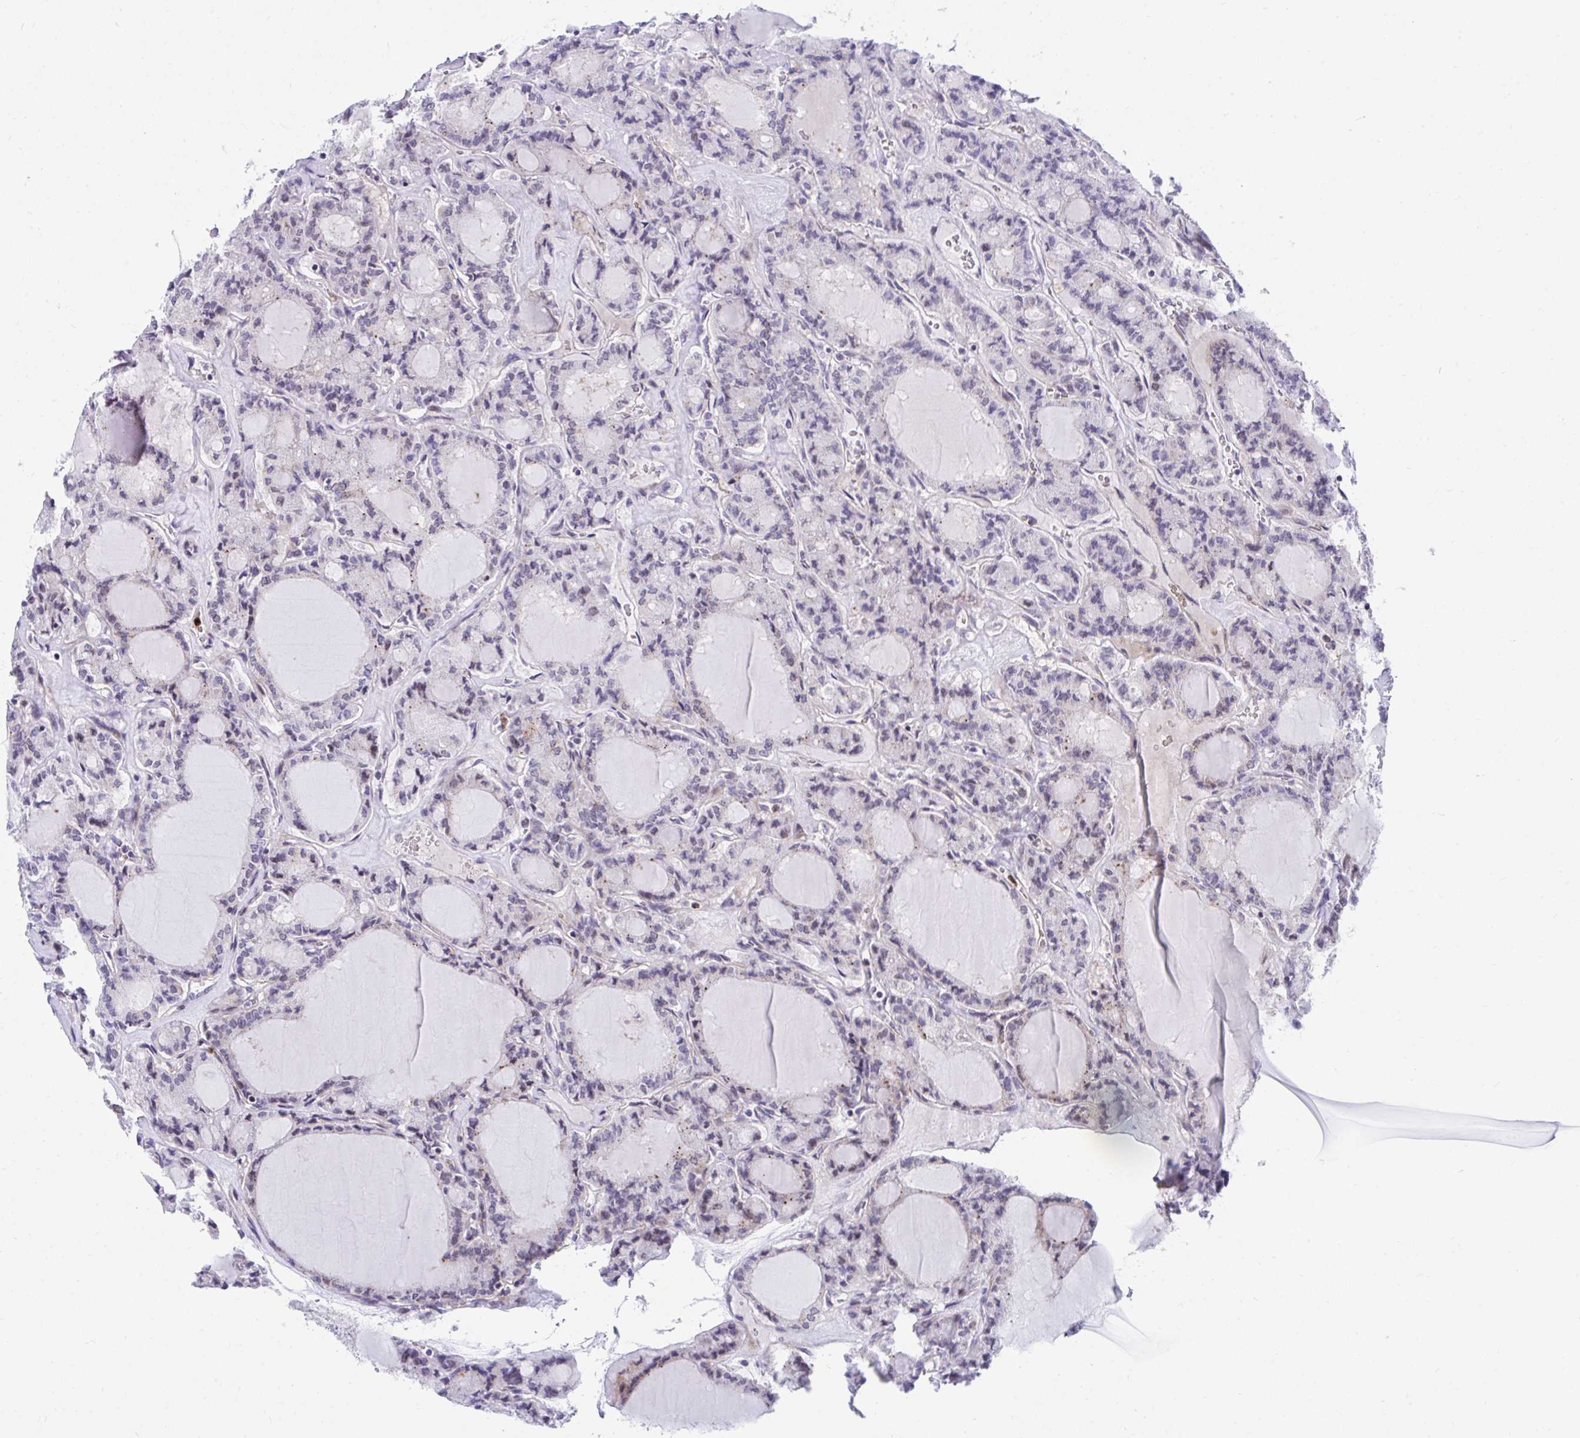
{"staining": {"intensity": "negative", "quantity": "none", "location": "none"}, "tissue": "thyroid cancer", "cell_type": "Tumor cells", "image_type": "cancer", "snomed": [{"axis": "morphology", "description": "Papillary adenocarcinoma, NOS"}, {"axis": "topography", "description": "Thyroid gland"}], "caption": "Protein analysis of thyroid papillary adenocarcinoma demonstrates no significant staining in tumor cells.", "gene": "CSTB", "patient": {"sex": "male", "age": 87}}